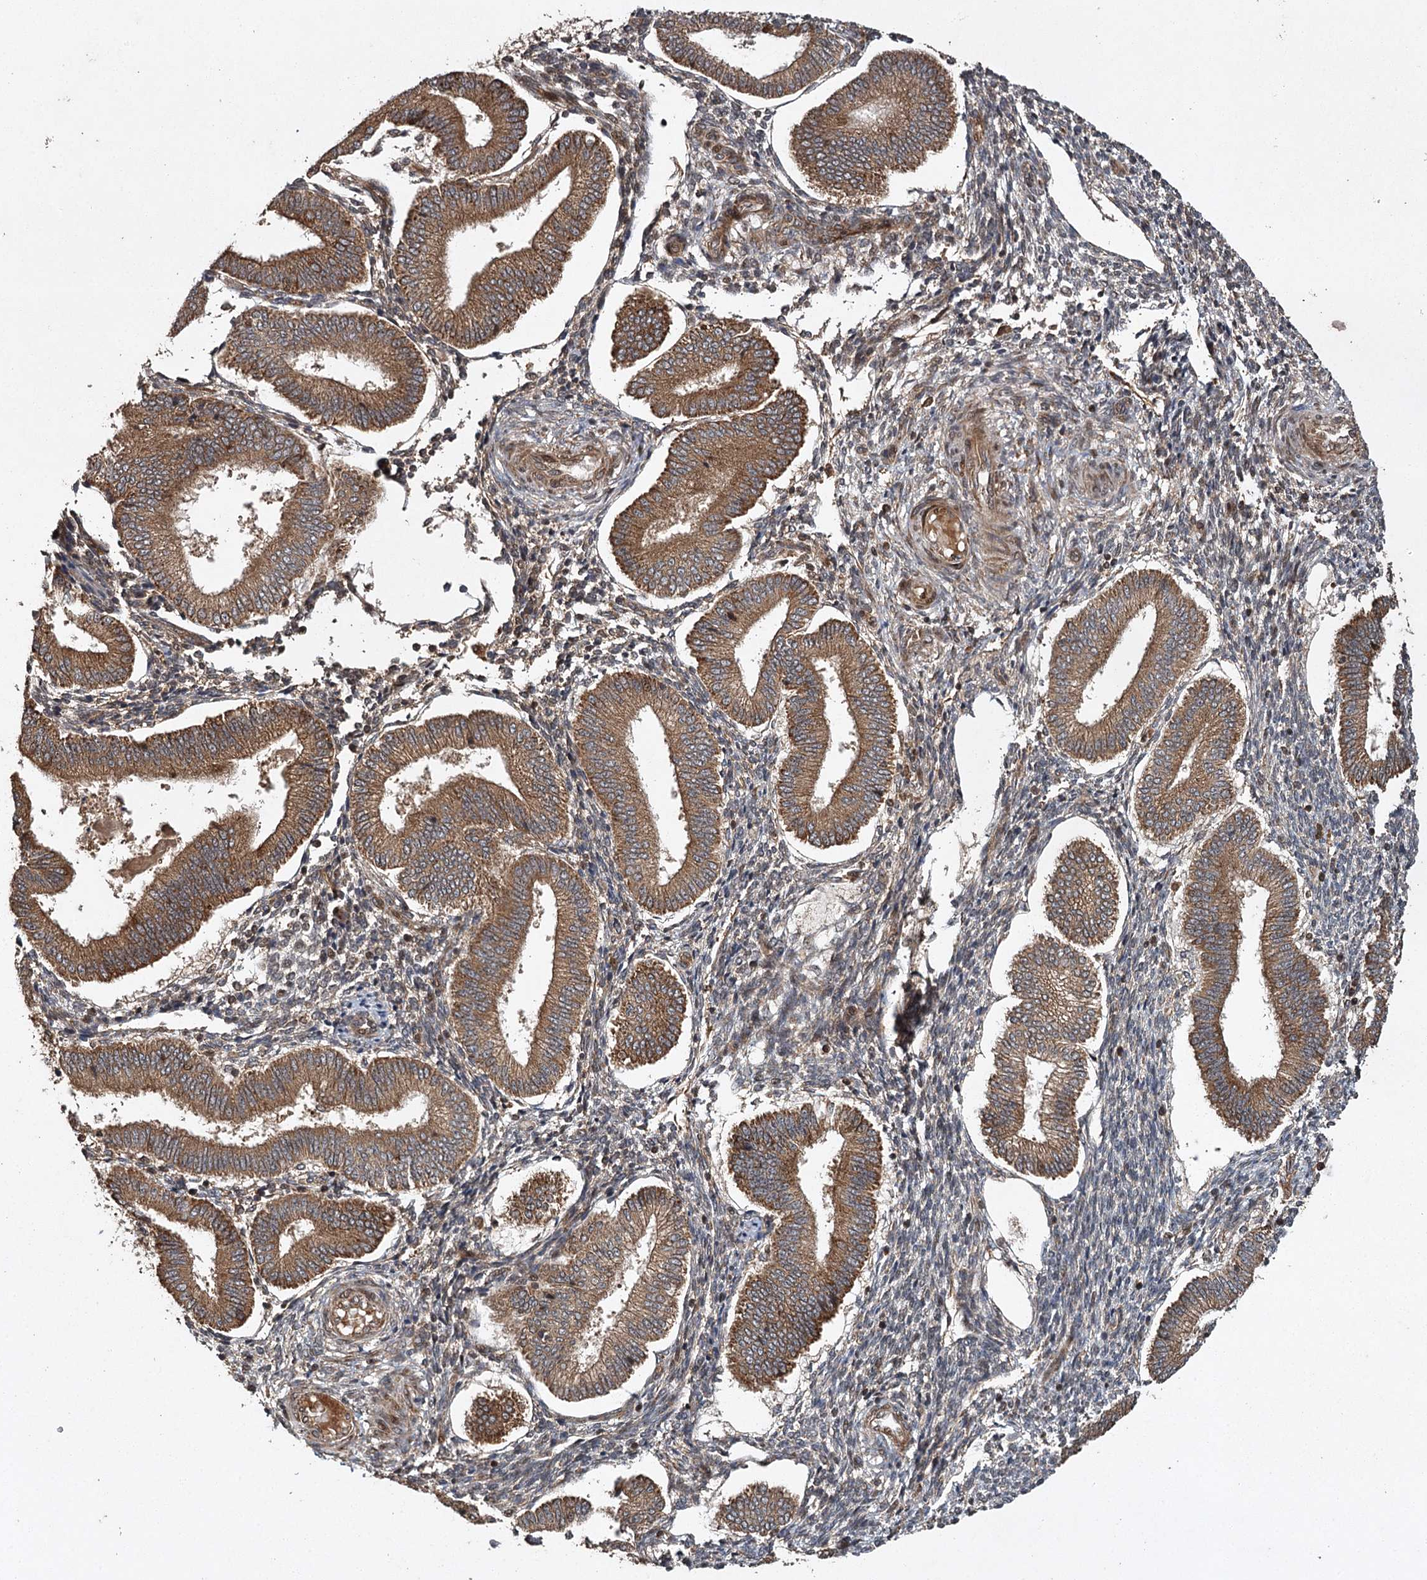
{"staining": {"intensity": "moderate", "quantity": "25%-75%", "location": "cytoplasmic/membranous"}, "tissue": "endometrium", "cell_type": "Cells in endometrial stroma", "image_type": "normal", "snomed": [{"axis": "morphology", "description": "Normal tissue, NOS"}, {"axis": "topography", "description": "Endometrium"}], "caption": "Human endometrium stained with a brown dye demonstrates moderate cytoplasmic/membranous positive staining in about 25%-75% of cells in endometrial stroma.", "gene": "RPAP3", "patient": {"sex": "female", "age": 39}}